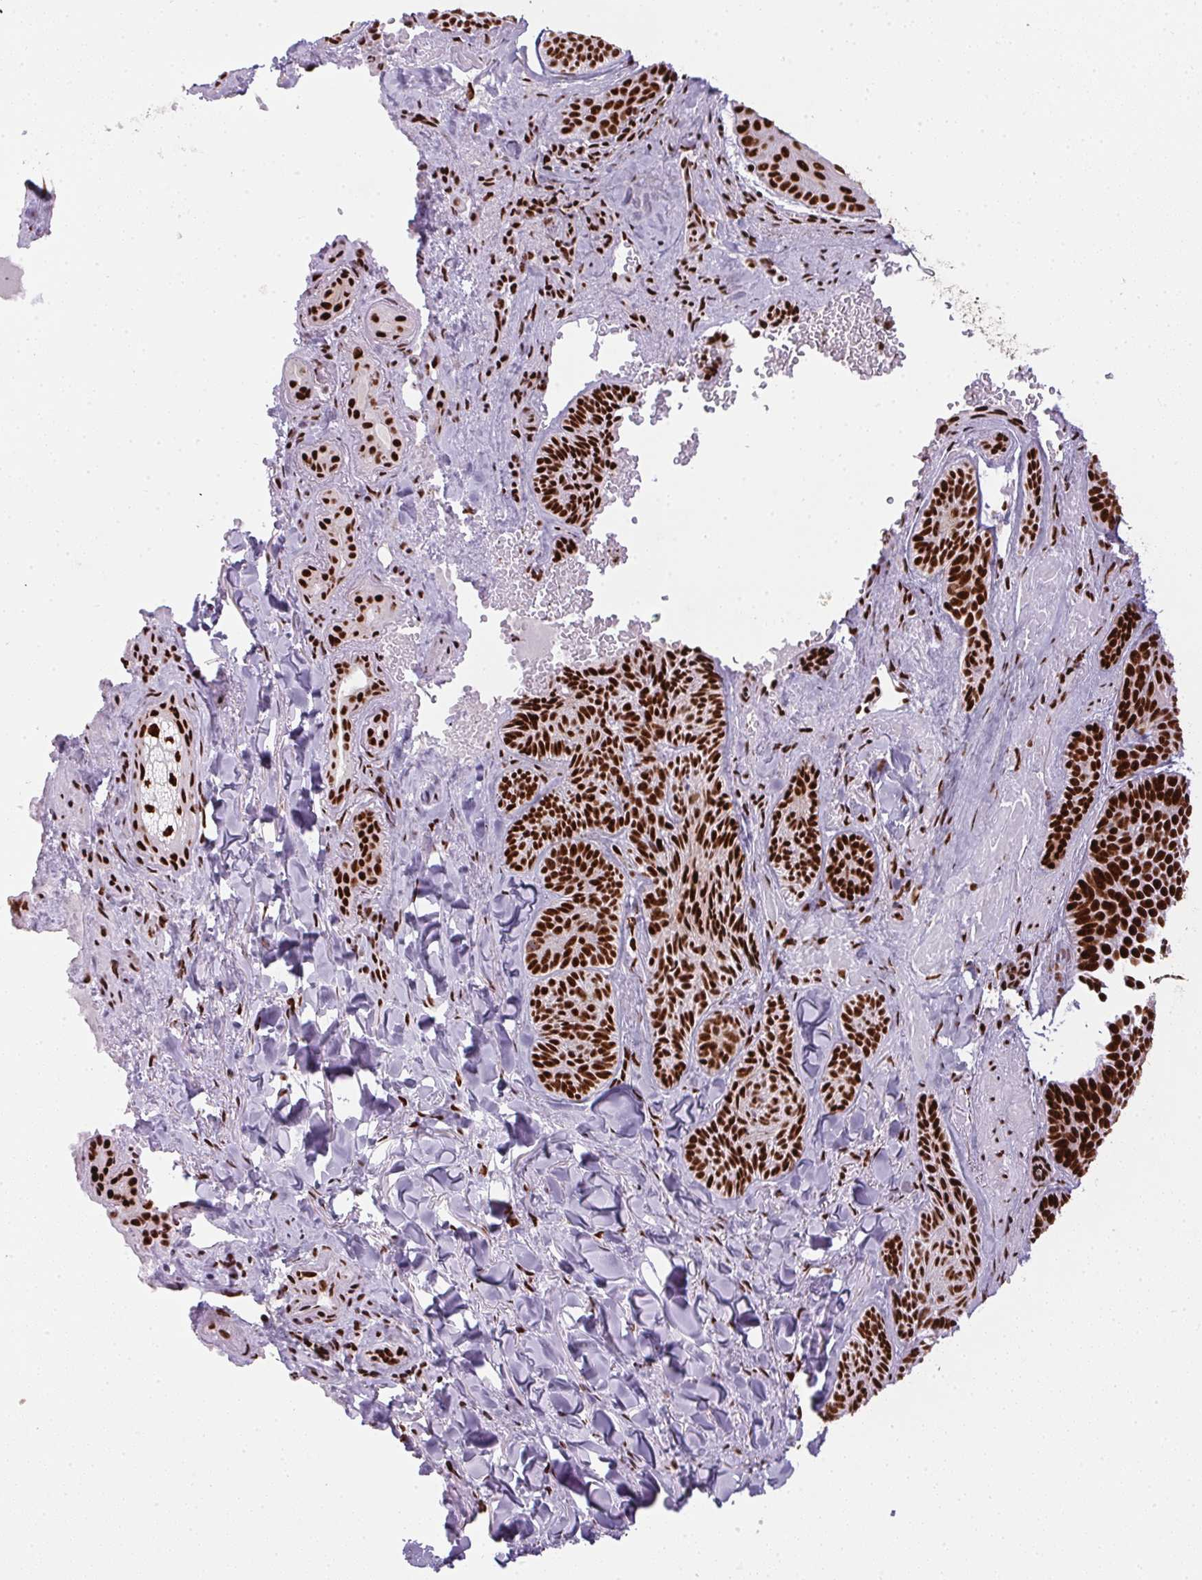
{"staining": {"intensity": "strong", "quantity": ">75%", "location": "nuclear"}, "tissue": "skin cancer", "cell_type": "Tumor cells", "image_type": "cancer", "snomed": [{"axis": "morphology", "description": "Basal cell carcinoma"}, {"axis": "topography", "description": "Skin"}], "caption": "Human skin cancer stained for a protein (brown) demonstrates strong nuclear positive staining in about >75% of tumor cells.", "gene": "PAGE3", "patient": {"sex": "male", "age": 81}}